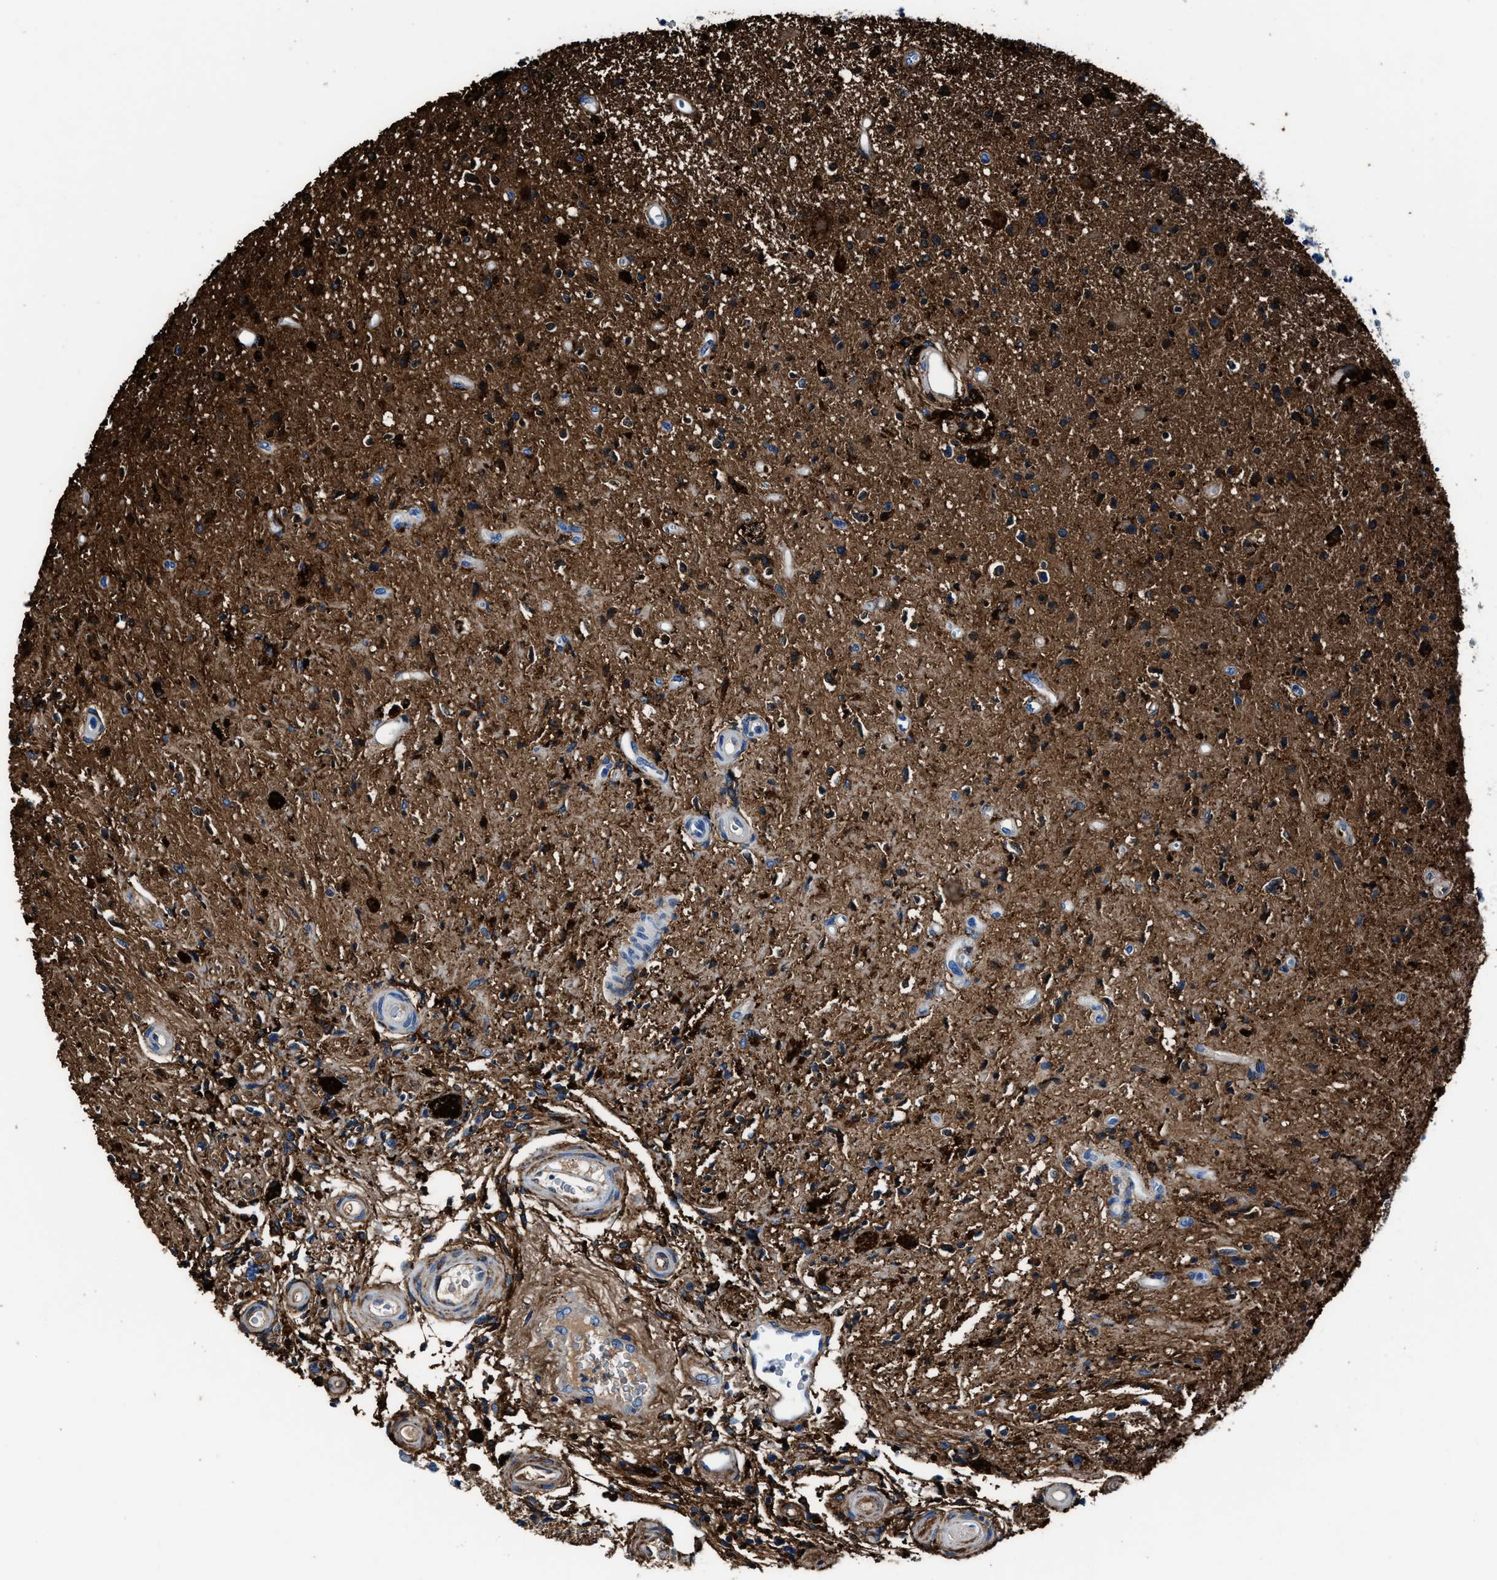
{"staining": {"intensity": "moderate", "quantity": "25%-75%", "location": "cytoplasmic/membranous"}, "tissue": "glioma", "cell_type": "Tumor cells", "image_type": "cancer", "snomed": [{"axis": "morphology", "description": "Glioma, malignant, High grade"}, {"axis": "topography", "description": "Brain"}], "caption": "Immunohistochemical staining of glioma displays medium levels of moderate cytoplasmic/membranous protein positivity in about 25%-75% of tumor cells.", "gene": "FTL", "patient": {"sex": "male", "age": 33}}